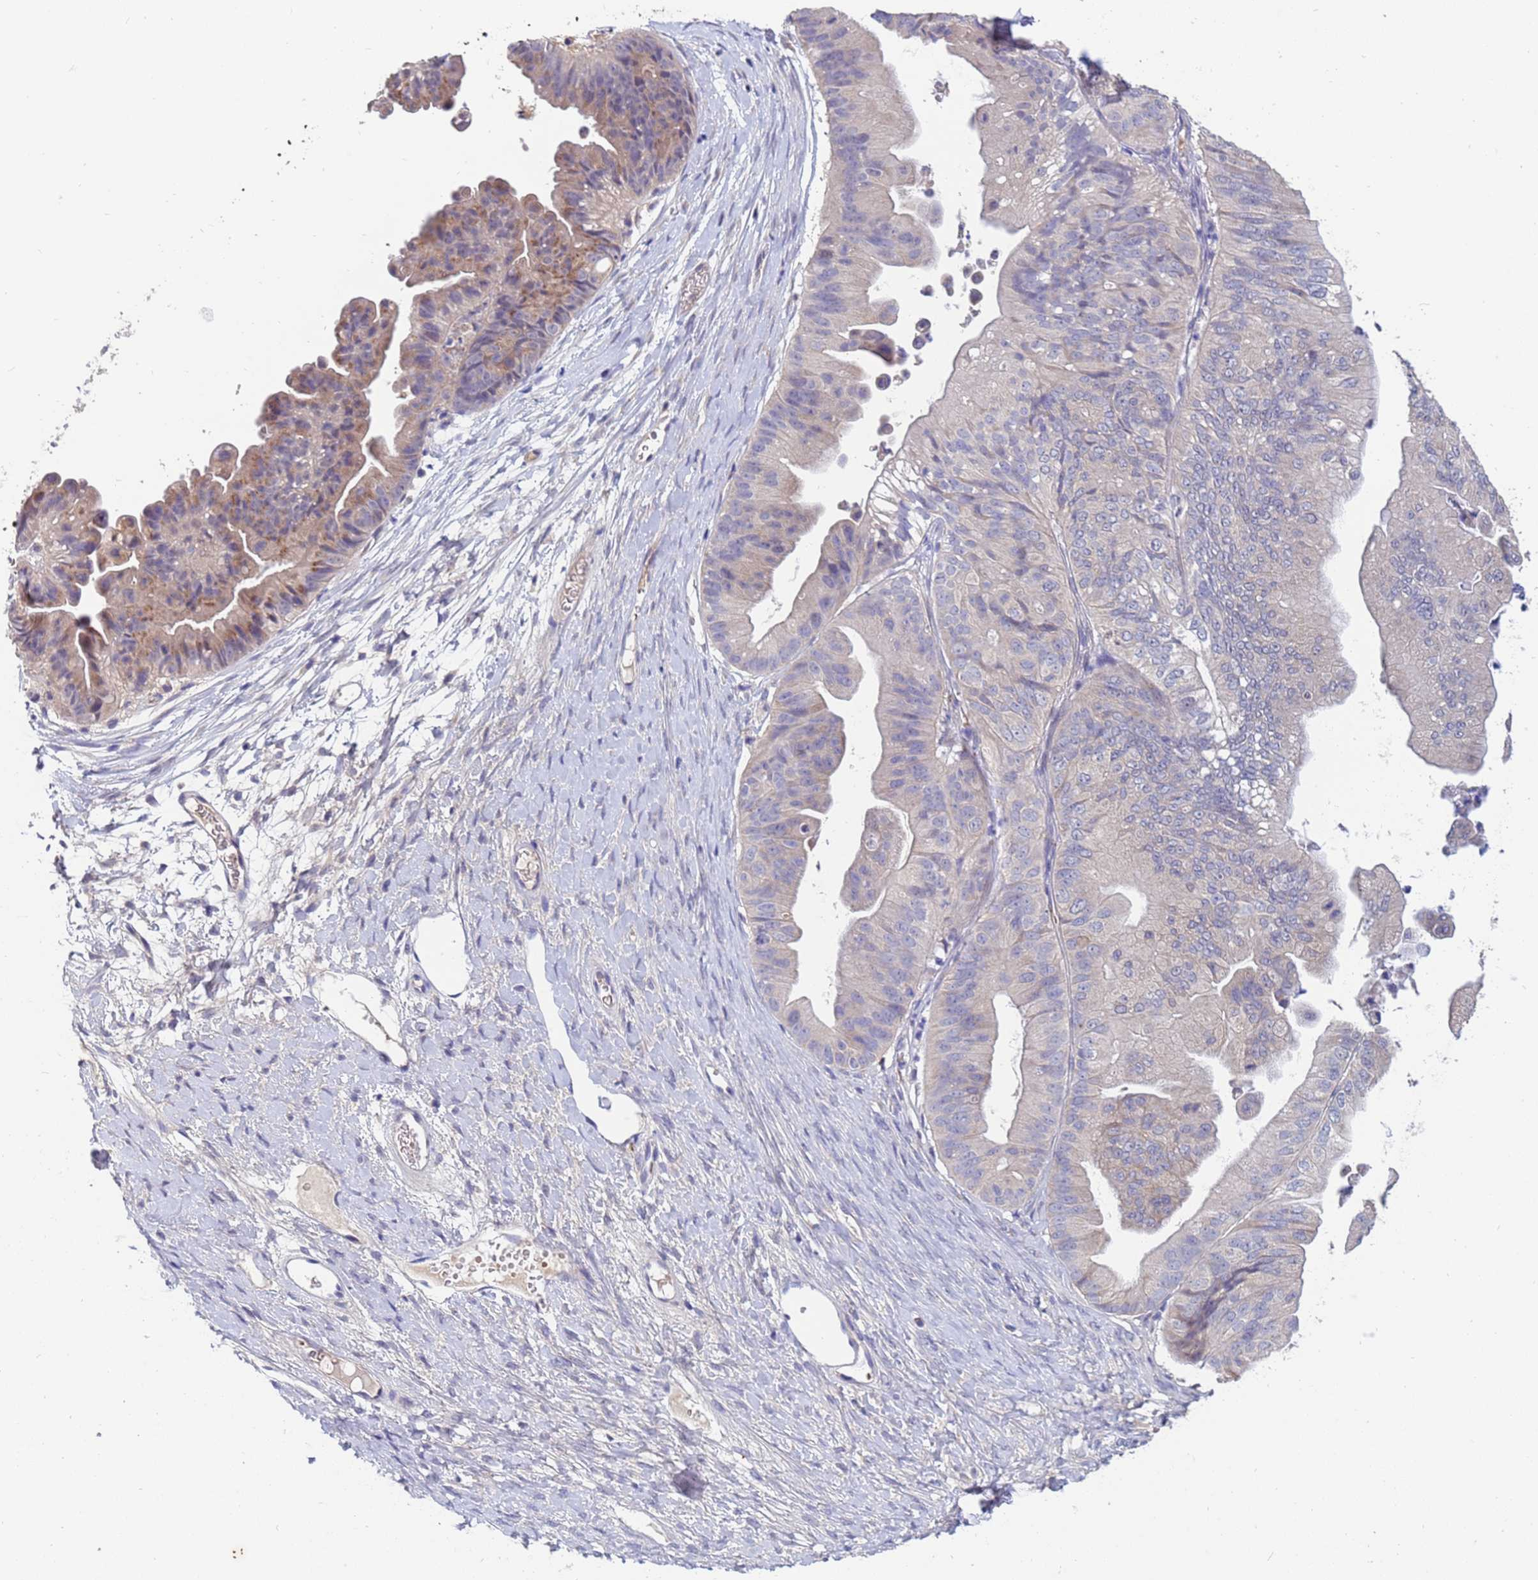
{"staining": {"intensity": "moderate", "quantity": "<25%", "location": "cytoplasmic/membranous"}, "tissue": "ovarian cancer", "cell_type": "Tumor cells", "image_type": "cancer", "snomed": [{"axis": "morphology", "description": "Cystadenocarcinoma, mucinous, NOS"}, {"axis": "topography", "description": "Ovary"}], "caption": "IHC (DAB (3,3'-diaminobenzidine)) staining of ovarian cancer (mucinous cystadenocarcinoma) exhibits moderate cytoplasmic/membranous protein expression in about <25% of tumor cells. The protein is shown in brown color, while the nuclei are stained blue.", "gene": "IHO1", "patient": {"sex": "female", "age": 61}}